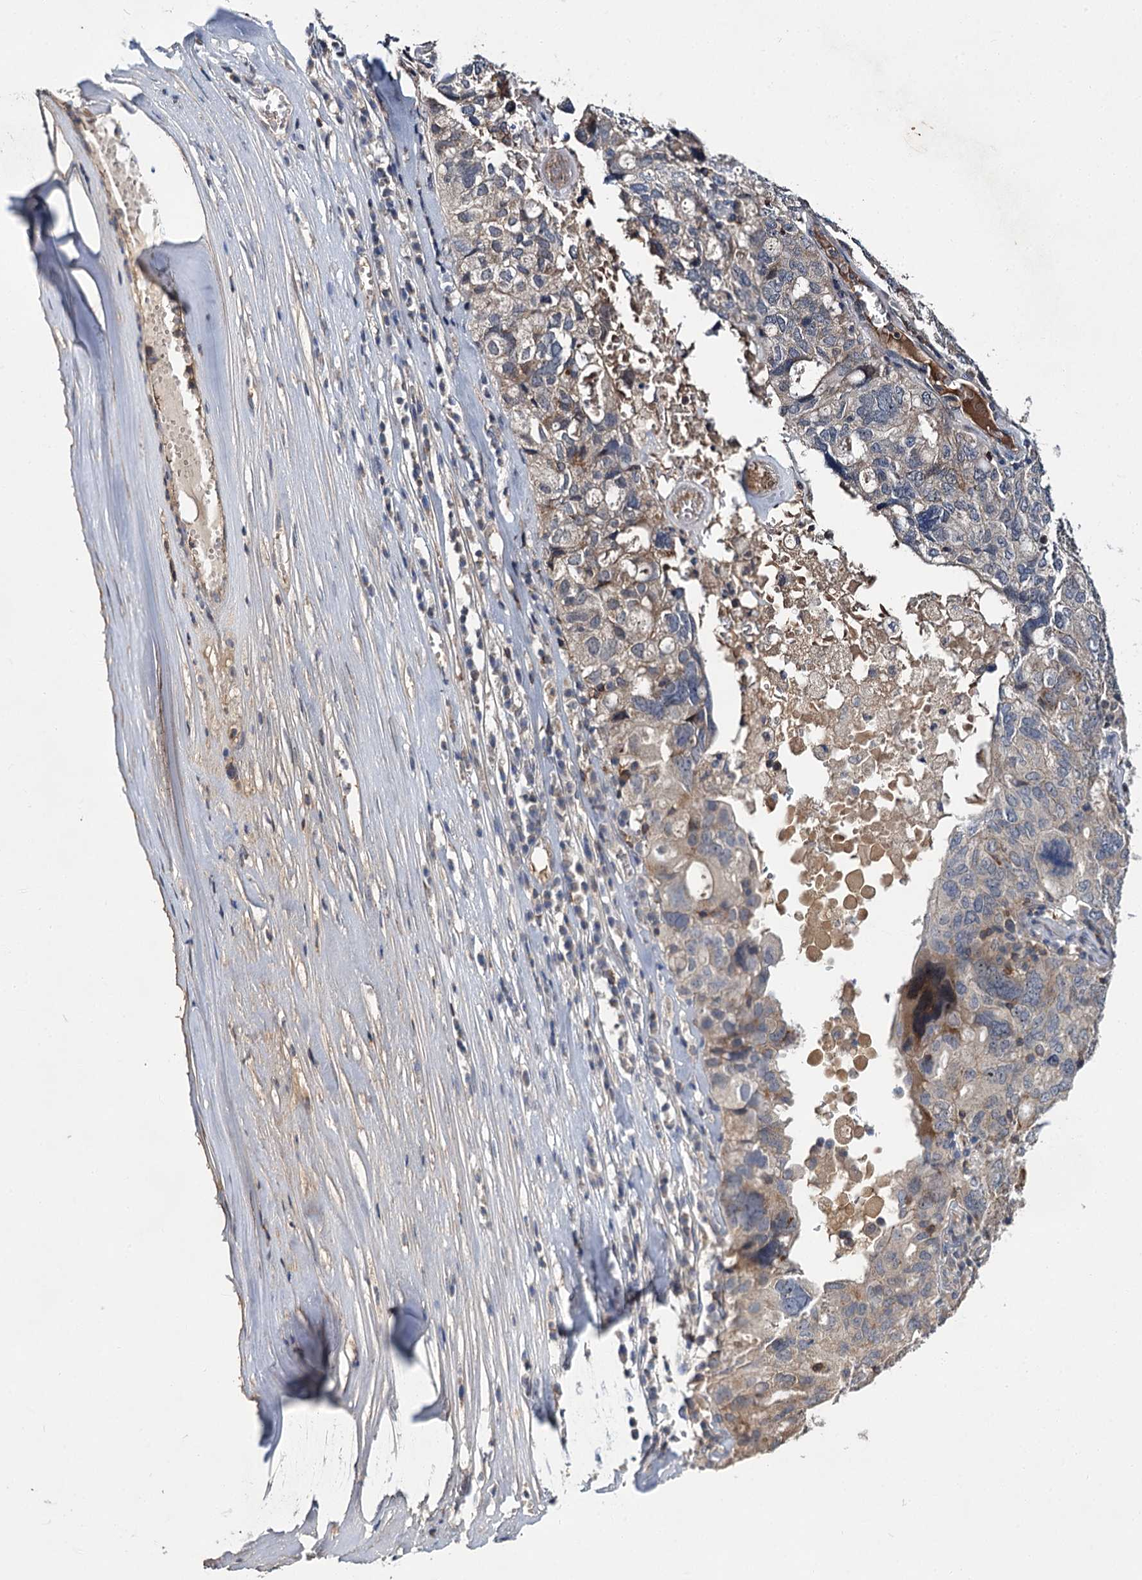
{"staining": {"intensity": "negative", "quantity": "none", "location": "none"}, "tissue": "ovarian cancer", "cell_type": "Tumor cells", "image_type": "cancer", "snomed": [{"axis": "morphology", "description": "Carcinoma, endometroid"}, {"axis": "topography", "description": "Ovary"}], "caption": "The histopathology image reveals no staining of tumor cells in ovarian cancer (endometroid carcinoma).", "gene": "ABLIM1", "patient": {"sex": "female", "age": 62}}